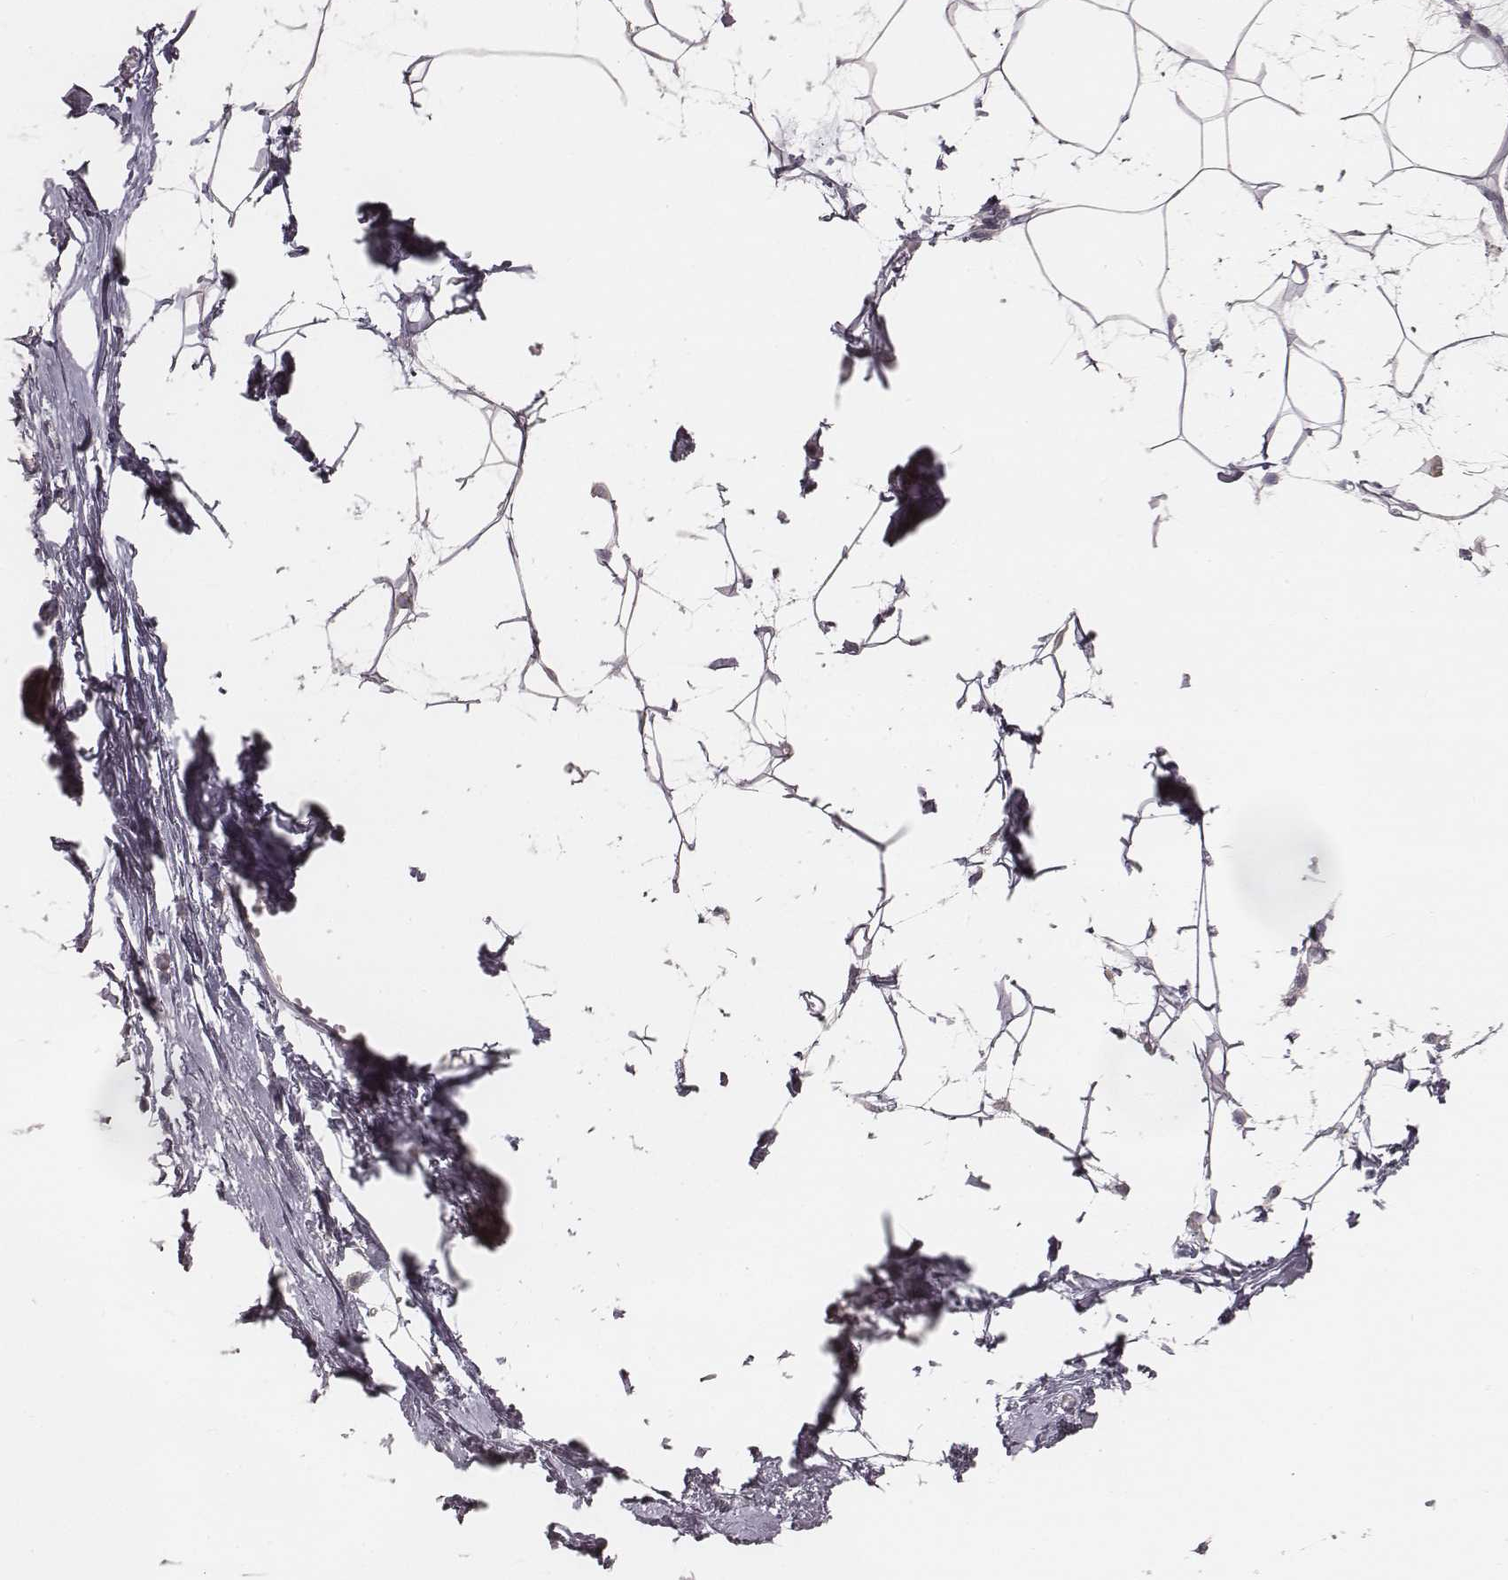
{"staining": {"intensity": "negative", "quantity": "none", "location": "none"}, "tissue": "breast", "cell_type": "Adipocytes", "image_type": "normal", "snomed": [{"axis": "morphology", "description": "Normal tissue, NOS"}, {"axis": "topography", "description": "Breast"}], "caption": "Adipocytes are negative for brown protein staining in unremarkable breast. (DAB (3,3'-diaminobenzidine) immunohistochemistry visualized using brightfield microscopy, high magnification).", "gene": "TDRD5", "patient": {"sex": "female", "age": 45}}